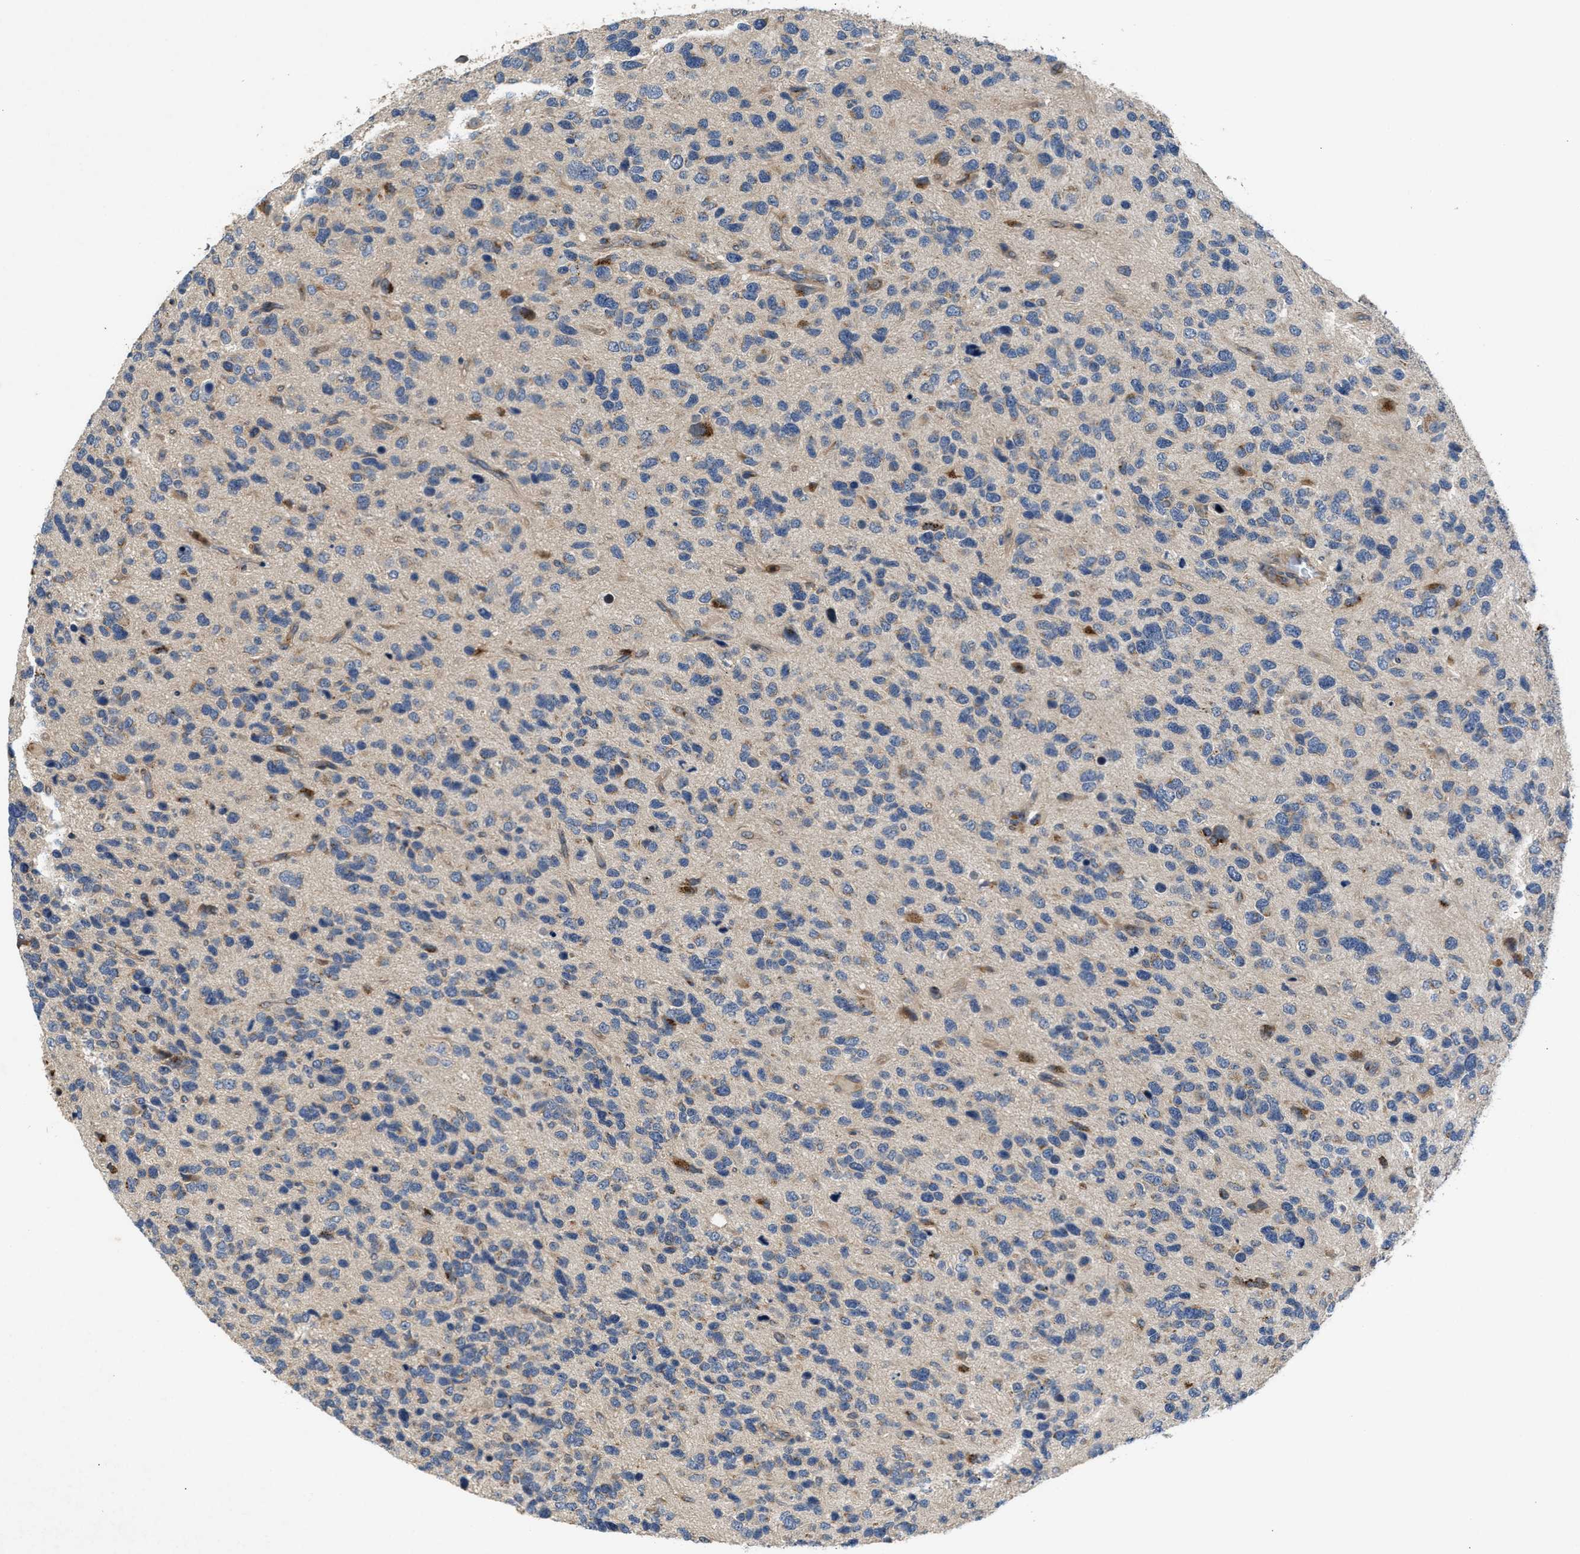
{"staining": {"intensity": "negative", "quantity": "none", "location": "none"}, "tissue": "glioma", "cell_type": "Tumor cells", "image_type": "cancer", "snomed": [{"axis": "morphology", "description": "Glioma, malignant, High grade"}, {"axis": "topography", "description": "Brain"}], "caption": "A high-resolution image shows immunohistochemistry staining of glioma, which demonstrates no significant positivity in tumor cells.", "gene": "CHUK", "patient": {"sex": "female", "age": 58}}